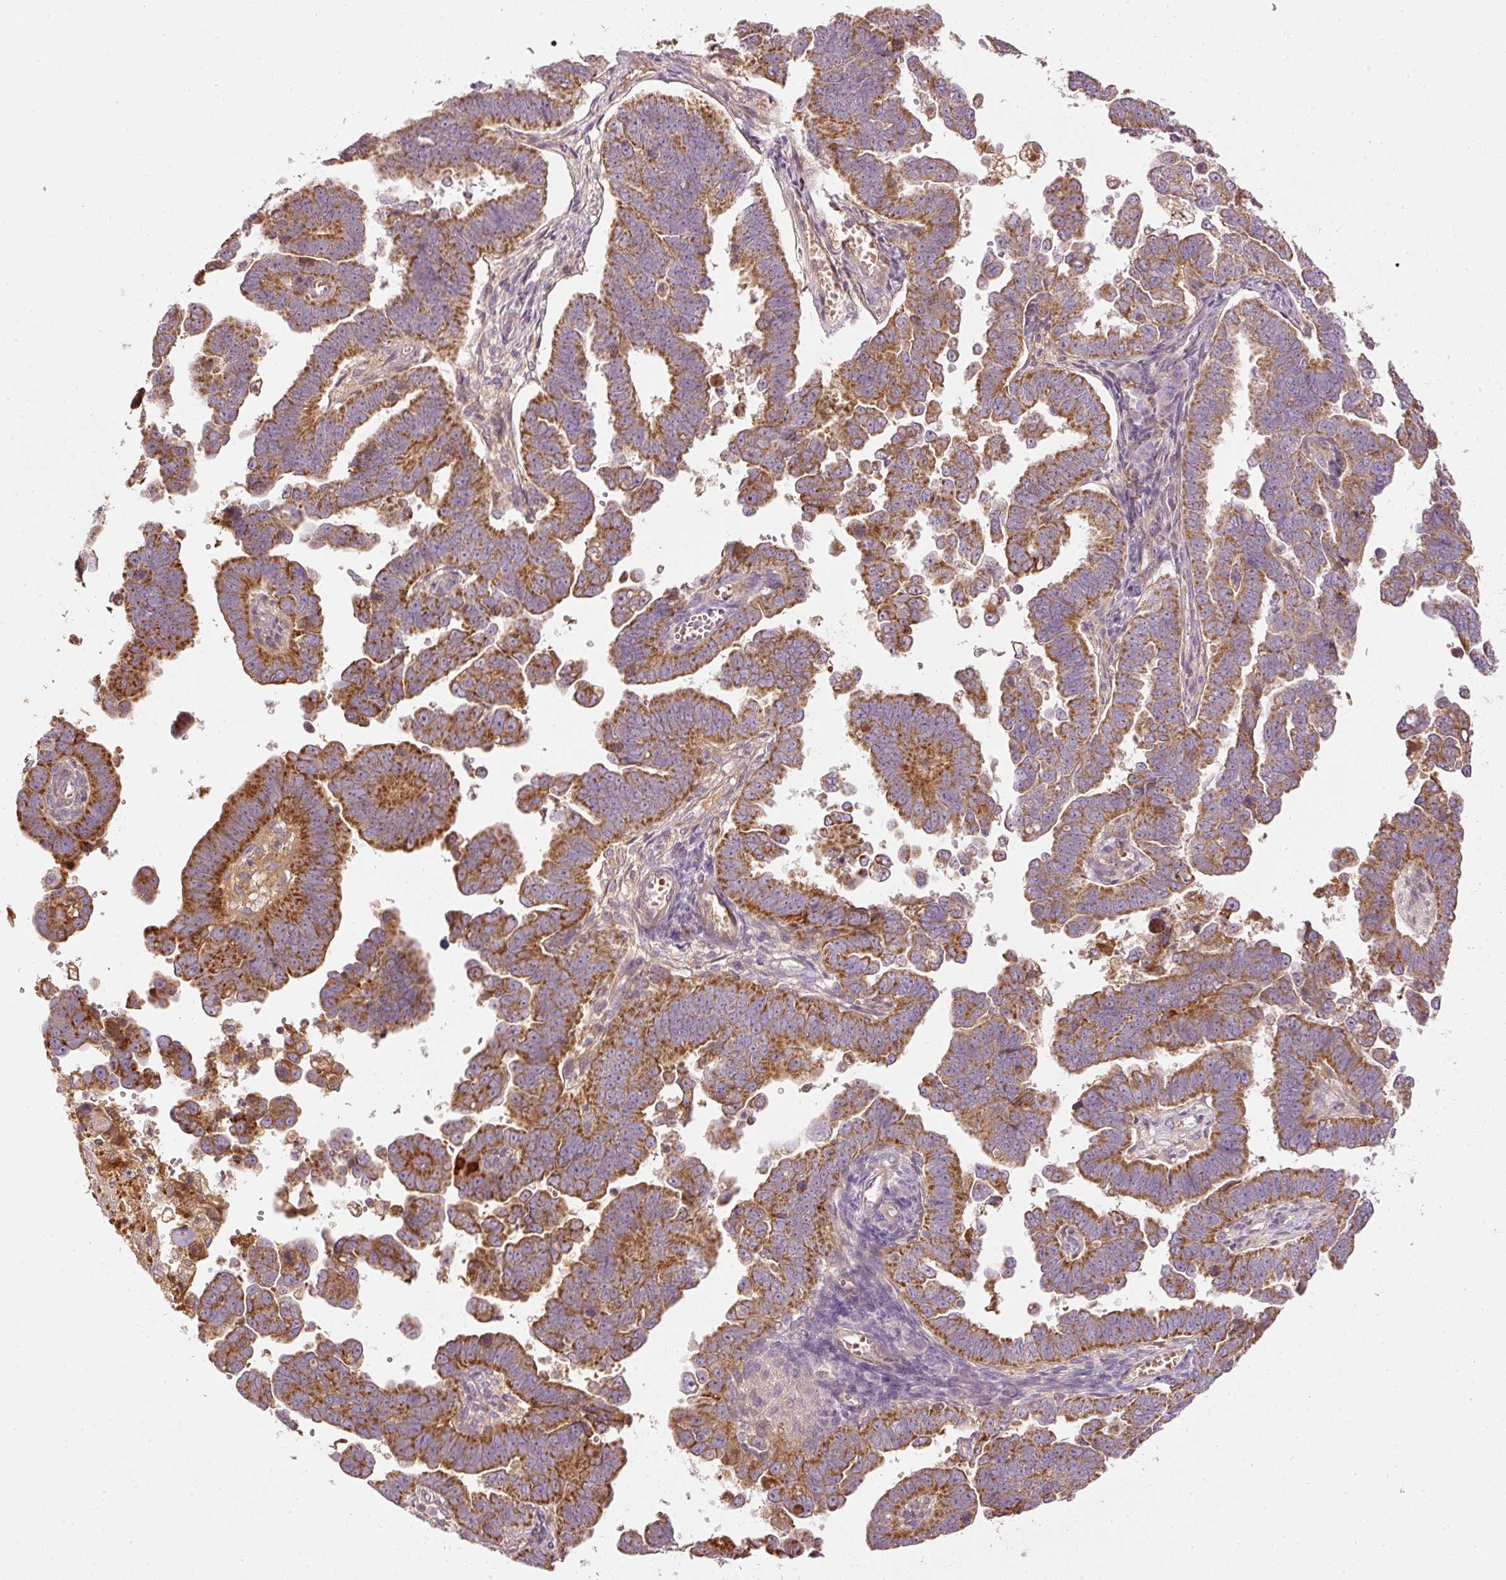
{"staining": {"intensity": "strong", "quantity": ">75%", "location": "cytoplasmic/membranous"}, "tissue": "endometrial cancer", "cell_type": "Tumor cells", "image_type": "cancer", "snomed": [{"axis": "morphology", "description": "Adenocarcinoma, NOS"}, {"axis": "topography", "description": "Endometrium"}], "caption": "Protein staining shows strong cytoplasmic/membranous expression in approximately >75% of tumor cells in adenocarcinoma (endometrial). (Brightfield microscopy of DAB IHC at high magnification).", "gene": "SERPING1", "patient": {"sex": "female", "age": 75}}